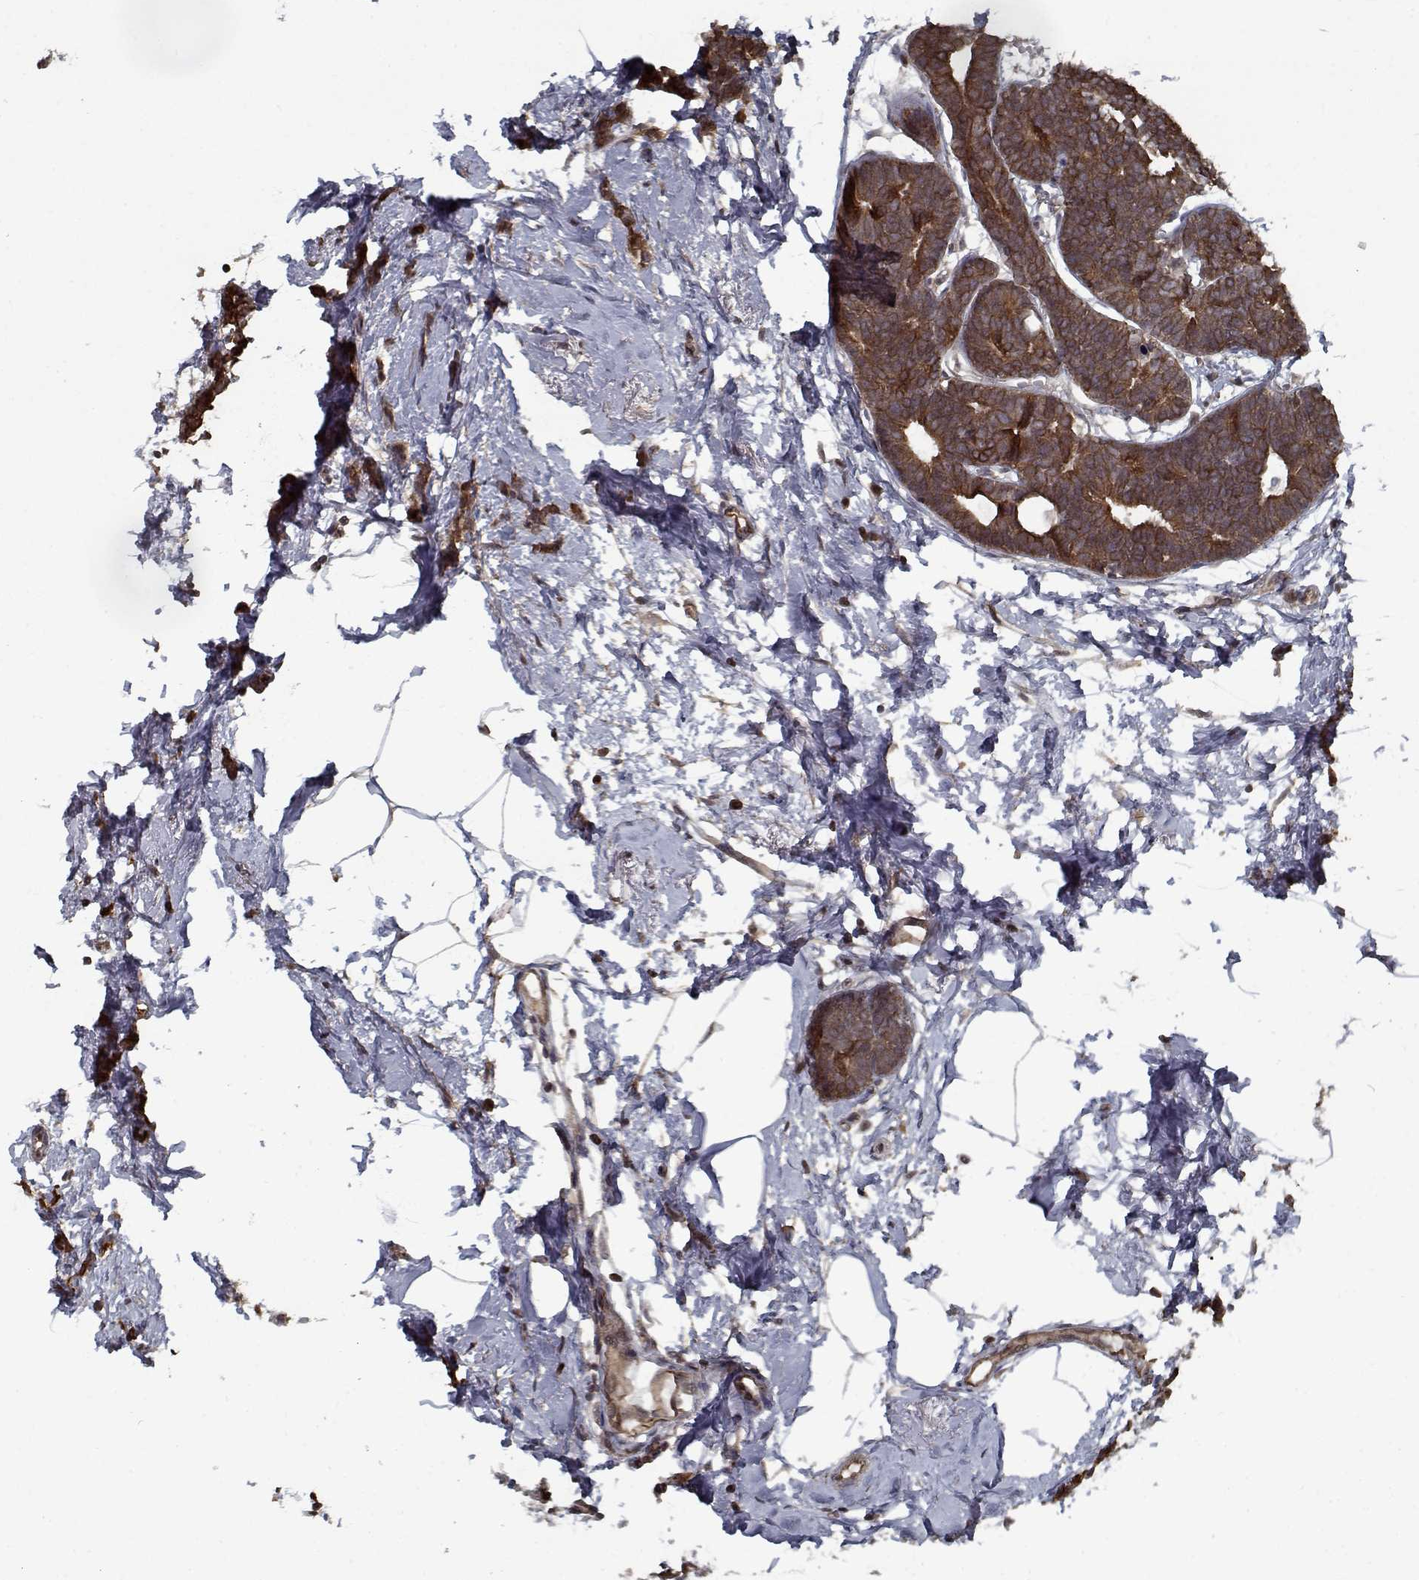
{"staining": {"intensity": "strong", "quantity": ">75%", "location": "cytoplasmic/membranous"}, "tissue": "breast cancer", "cell_type": "Tumor cells", "image_type": "cancer", "snomed": [{"axis": "morphology", "description": "Duct carcinoma"}, {"axis": "topography", "description": "Breast"}], "caption": "This image displays IHC staining of human breast cancer (infiltrating ductal carcinoma), with high strong cytoplasmic/membranous expression in approximately >75% of tumor cells.", "gene": "NLK", "patient": {"sex": "female", "age": 40}}